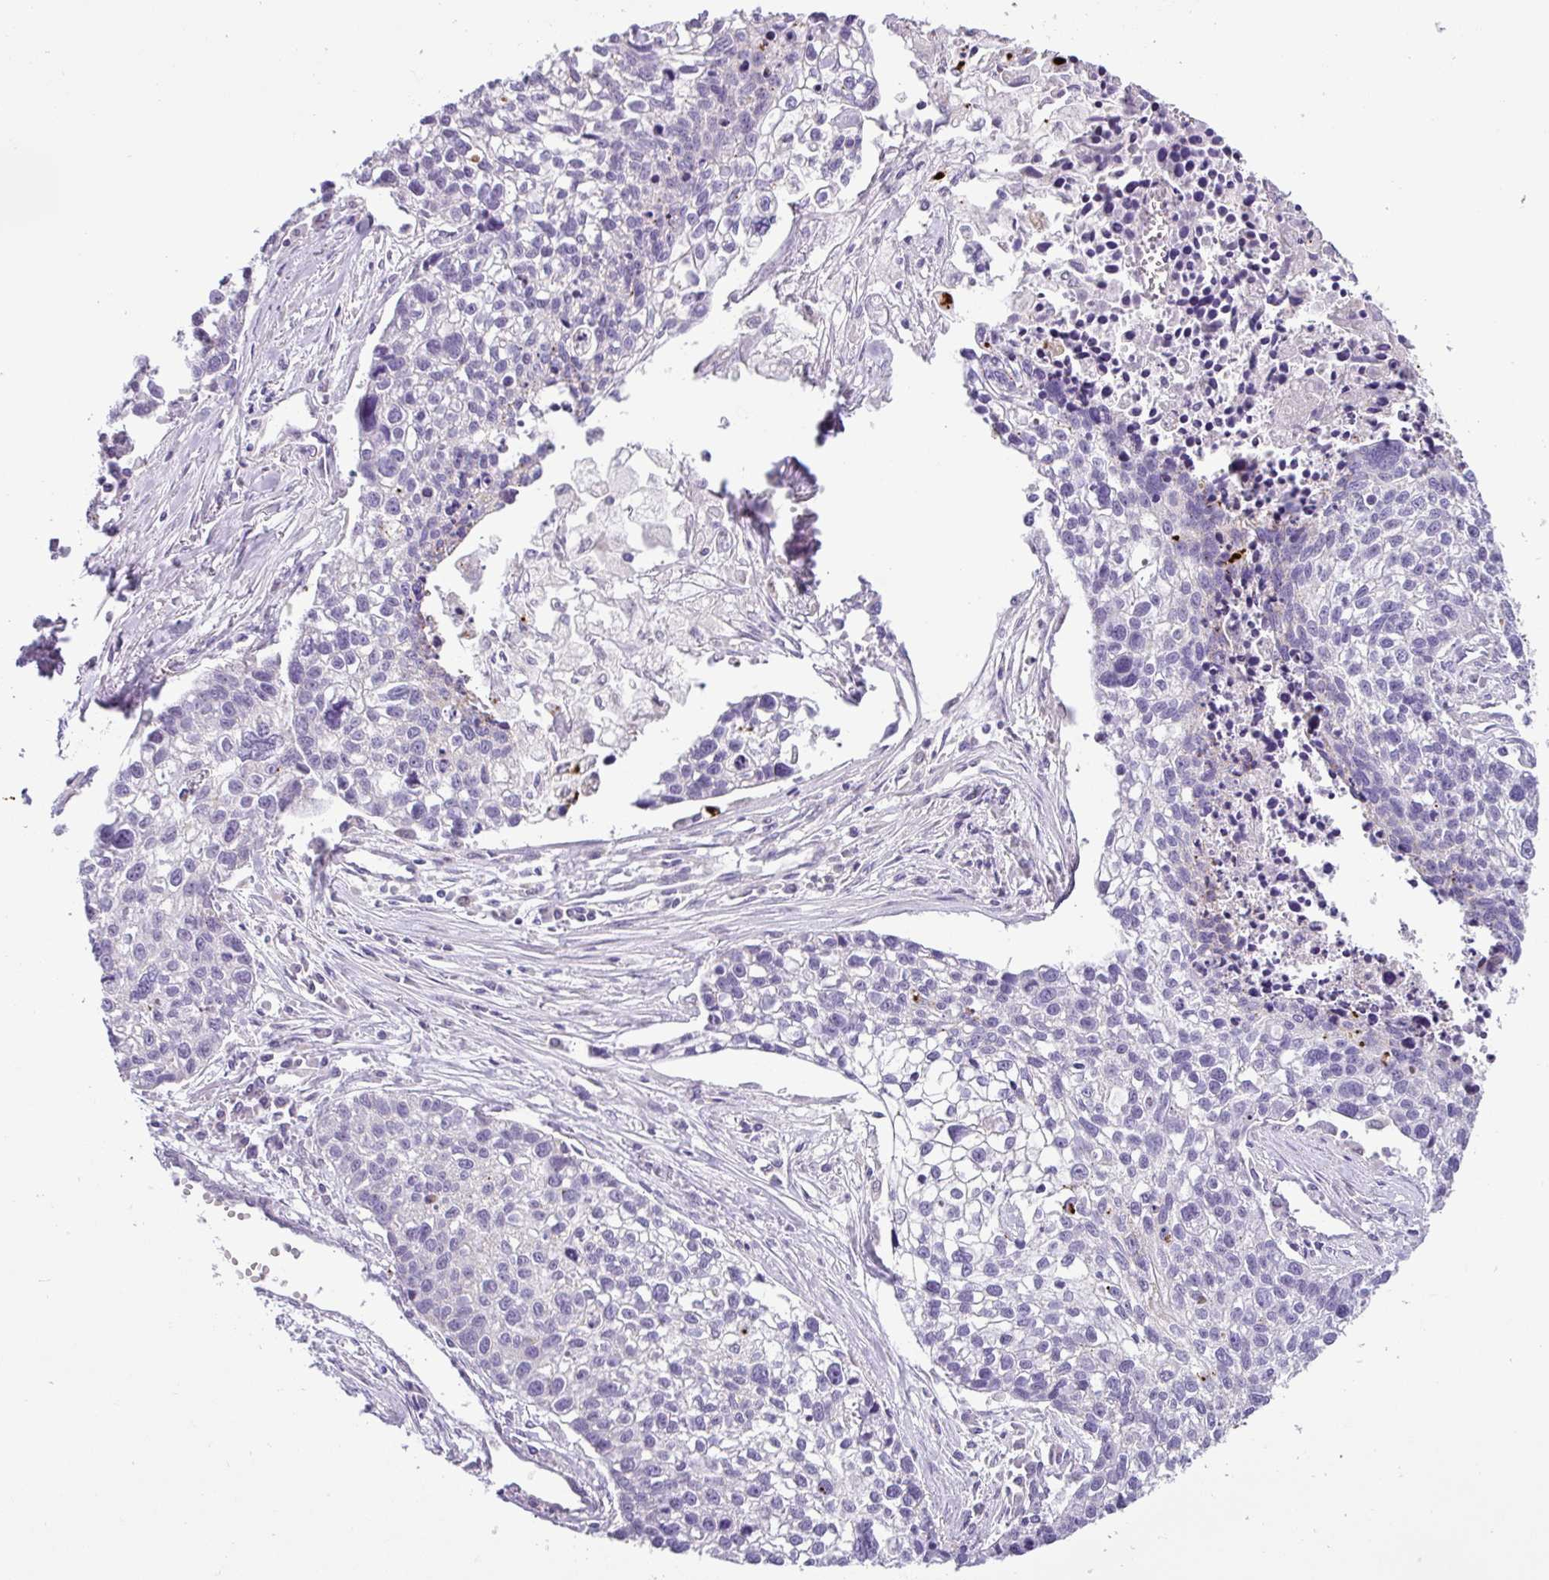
{"staining": {"intensity": "negative", "quantity": "none", "location": "none"}, "tissue": "lung cancer", "cell_type": "Tumor cells", "image_type": "cancer", "snomed": [{"axis": "morphology", "description": "Squamous cell carcinoma, NOS"}, {"axis": "topography", "description": "Lung"}], "caption": "Lung cancer (squamous cell carcinoma) stained for a protein using immunohistochemistry reveals no expression tumor cells.", "gene": "HMCN2", "patient": {"sex": "male", "age": 74}}